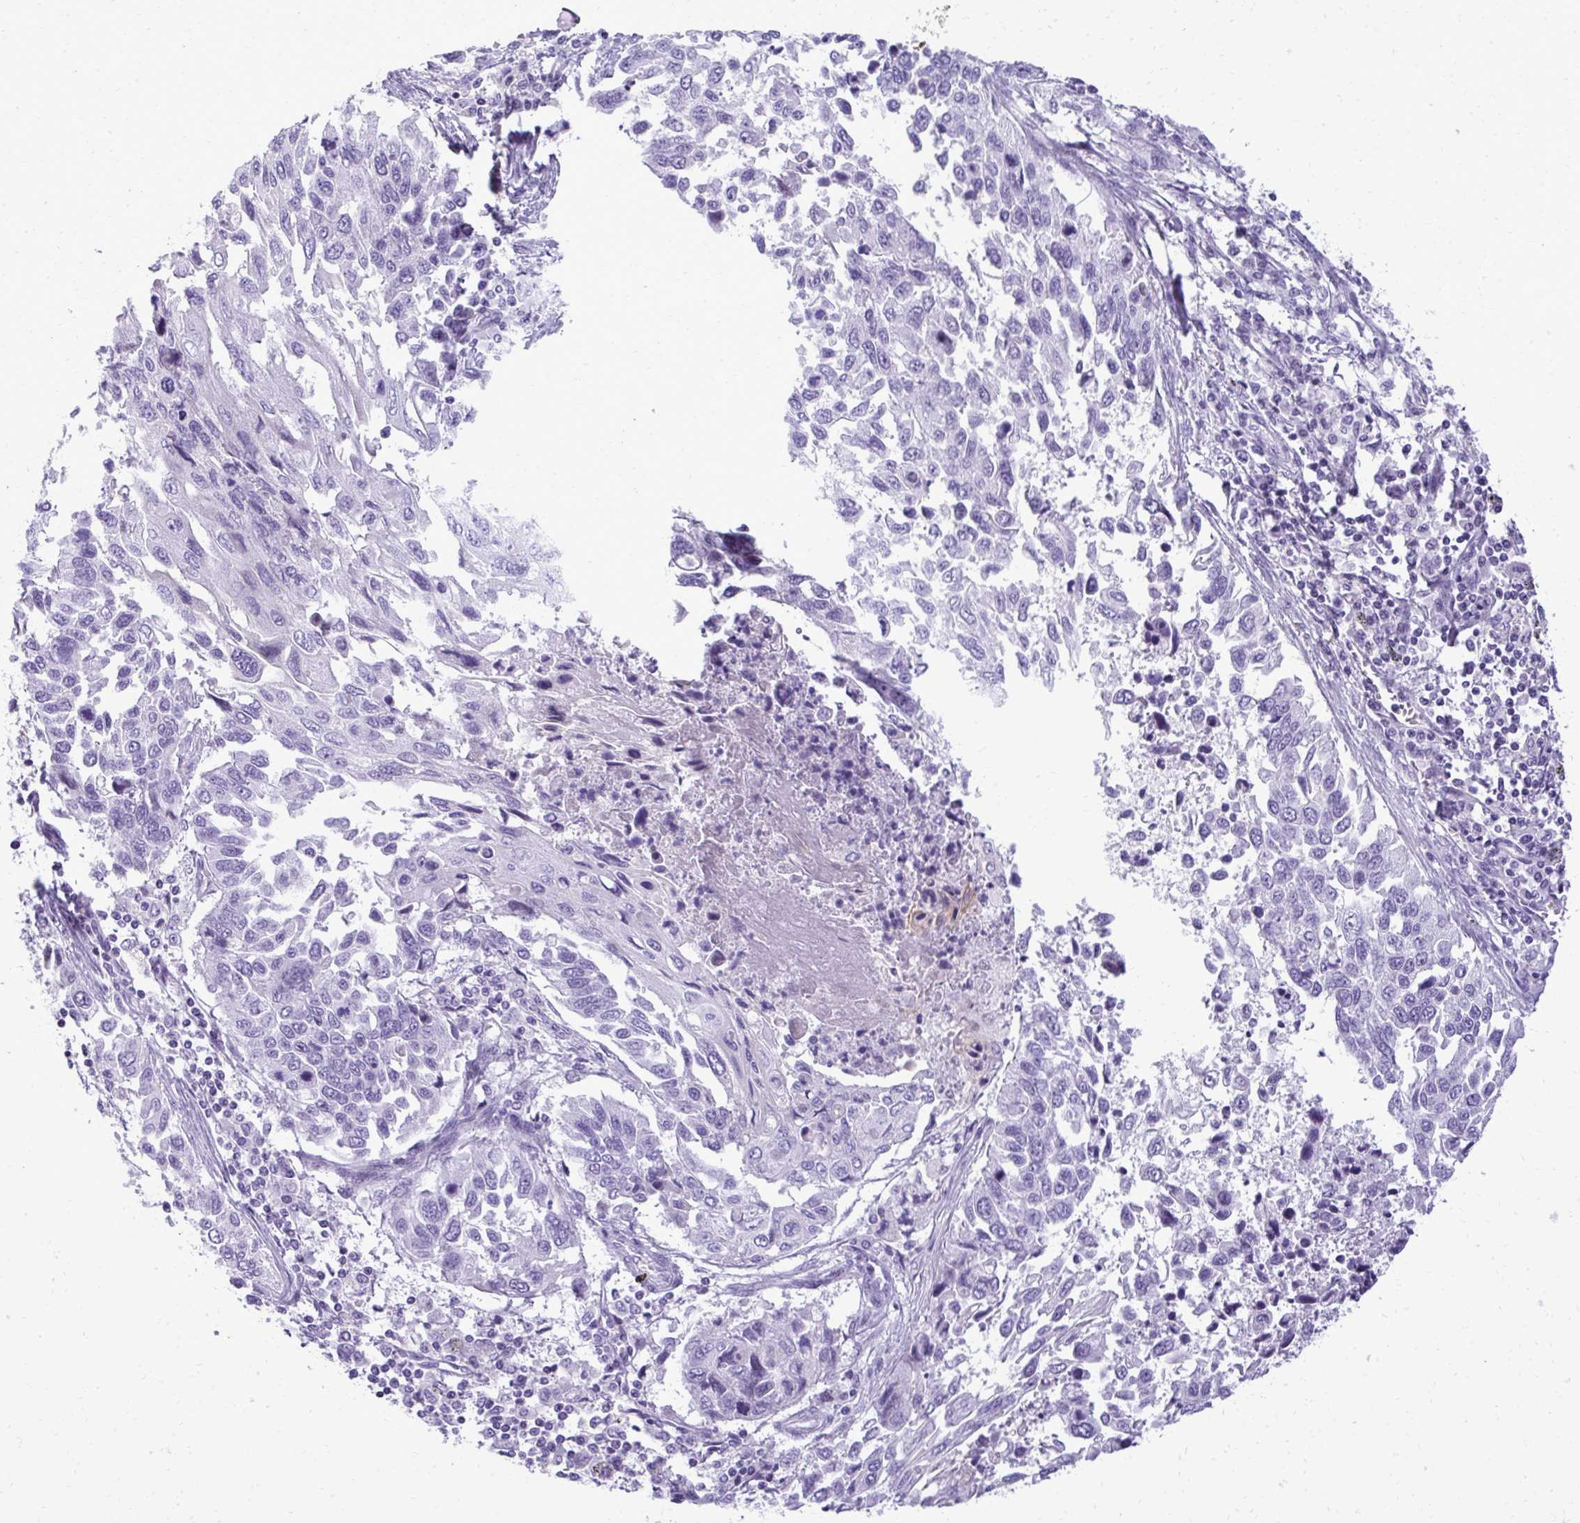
{"staining": {"intensity": "negative", "quantity": "none", "location": "none"}, "tissue": "lung cancer", "cell_type": "Tumor cells", "image_type": "cancer", "snomed": [{"axis": "morphology", "description": "Squamous cell carcinoma, NOS"}, {"axis": "topography", "description": "Lung"}], "caption": "The image demonstrates no significant positivity in tumor cells of lung squamous cell carcinoma. (DAB (3,3'-diaminobenzidine) immunohistochemistry (IHC) with hematoxylin counter stain).", "gene": "PITPNM3", "patient": {"sex": "male", "age": 62}}